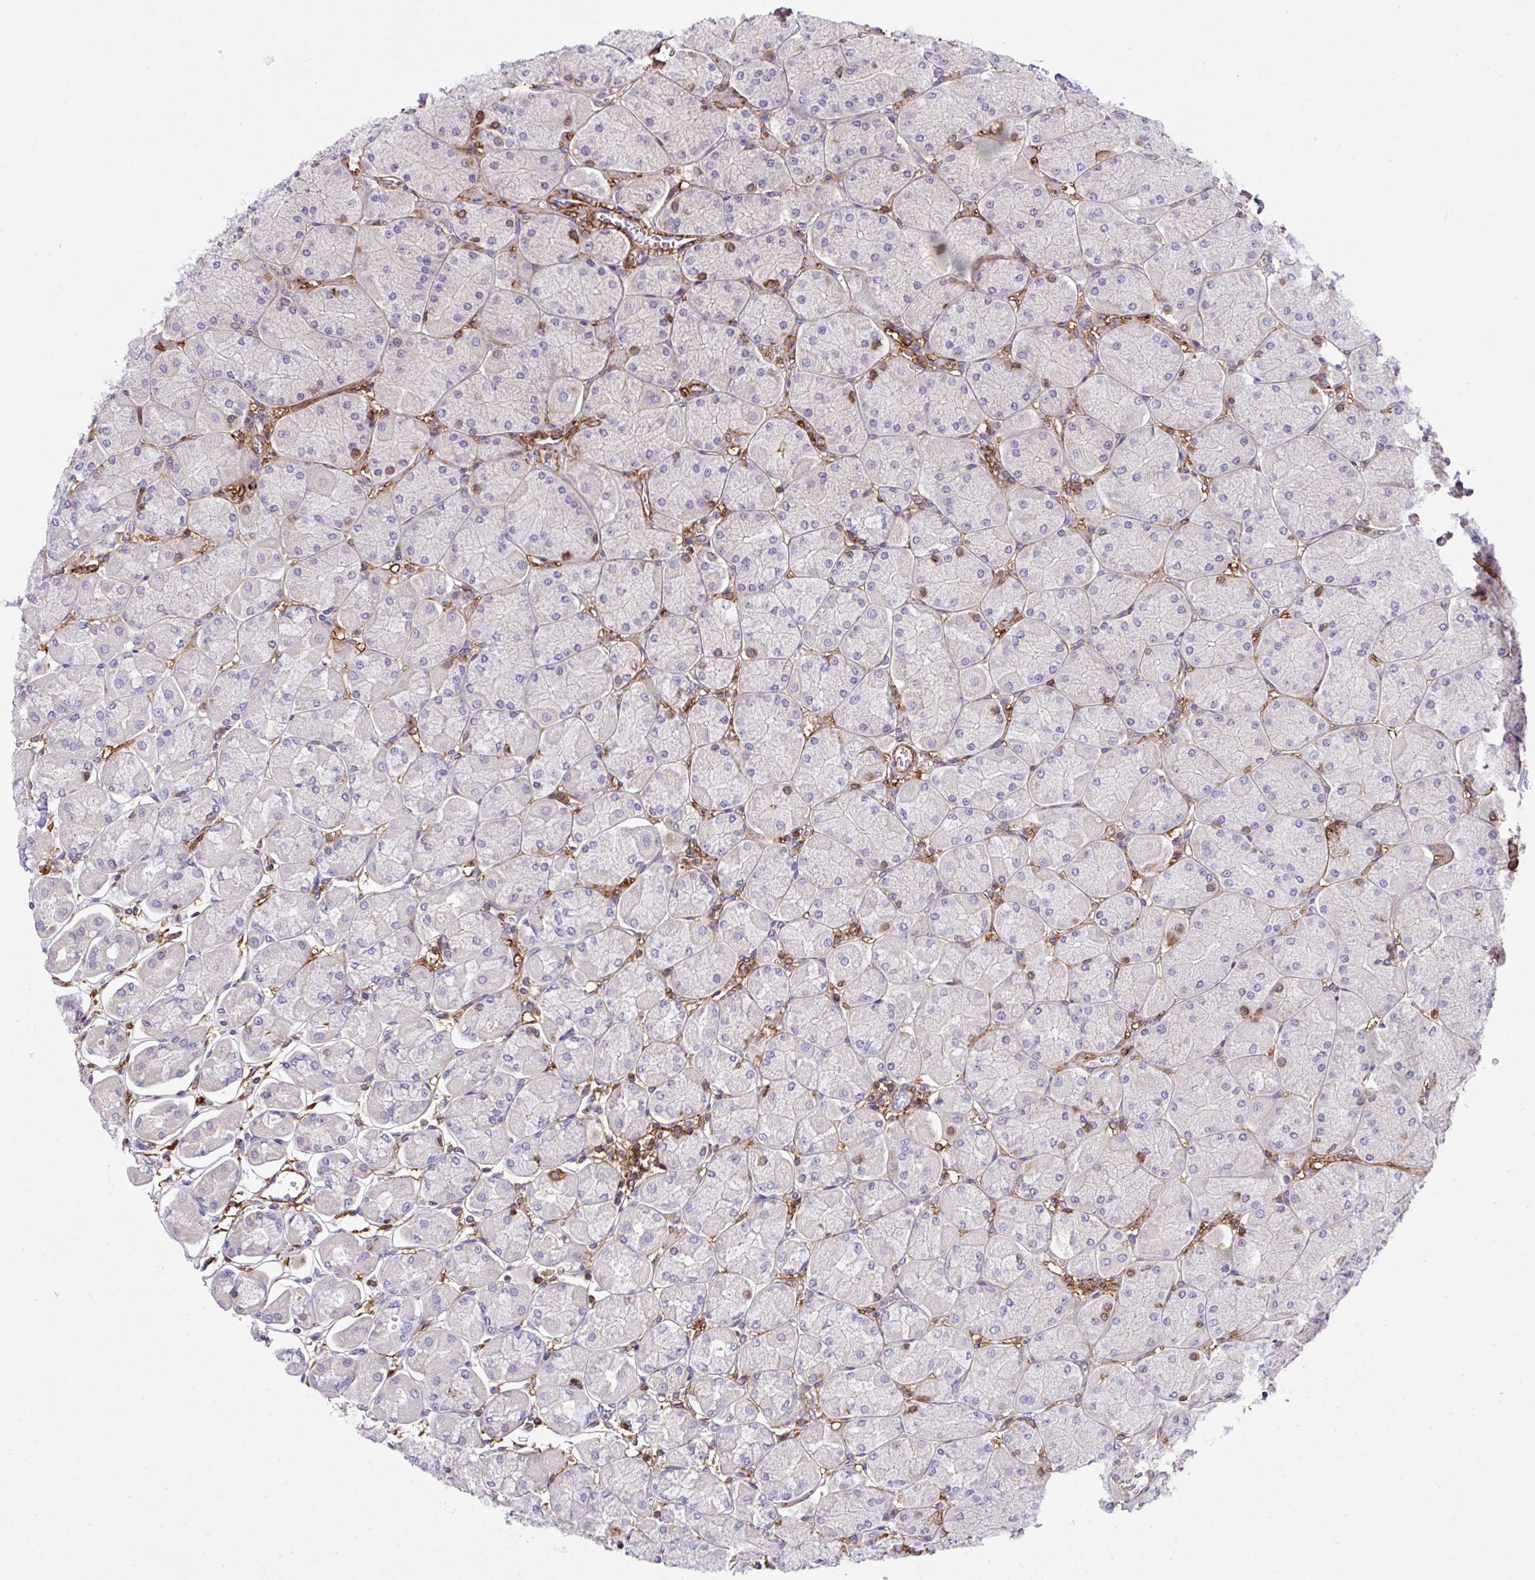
{"staining": {"intensity": "negative", "quantity": "none", "location": "none"}, "tissue": "stomach", "cell_type": "Glandular cells", "image_type": "normal", "snomed": [{"axis": "morphology", "description": "Normal tissue, NOS"}, {"axis": "topography", "description": "Stomach, upper"}], "caption": "A high-resolution photomicrograph shows immunohistochemistry (IHC) staining of unremarkable stomach, which exhibits no significant positivity in glandular cells. (DAB (3,3'-diaminobenzidine) immunohistochemistry (IHC), high magnification).", "gene": "ERI1", "patient": {"sex": "female", "age": 56}}